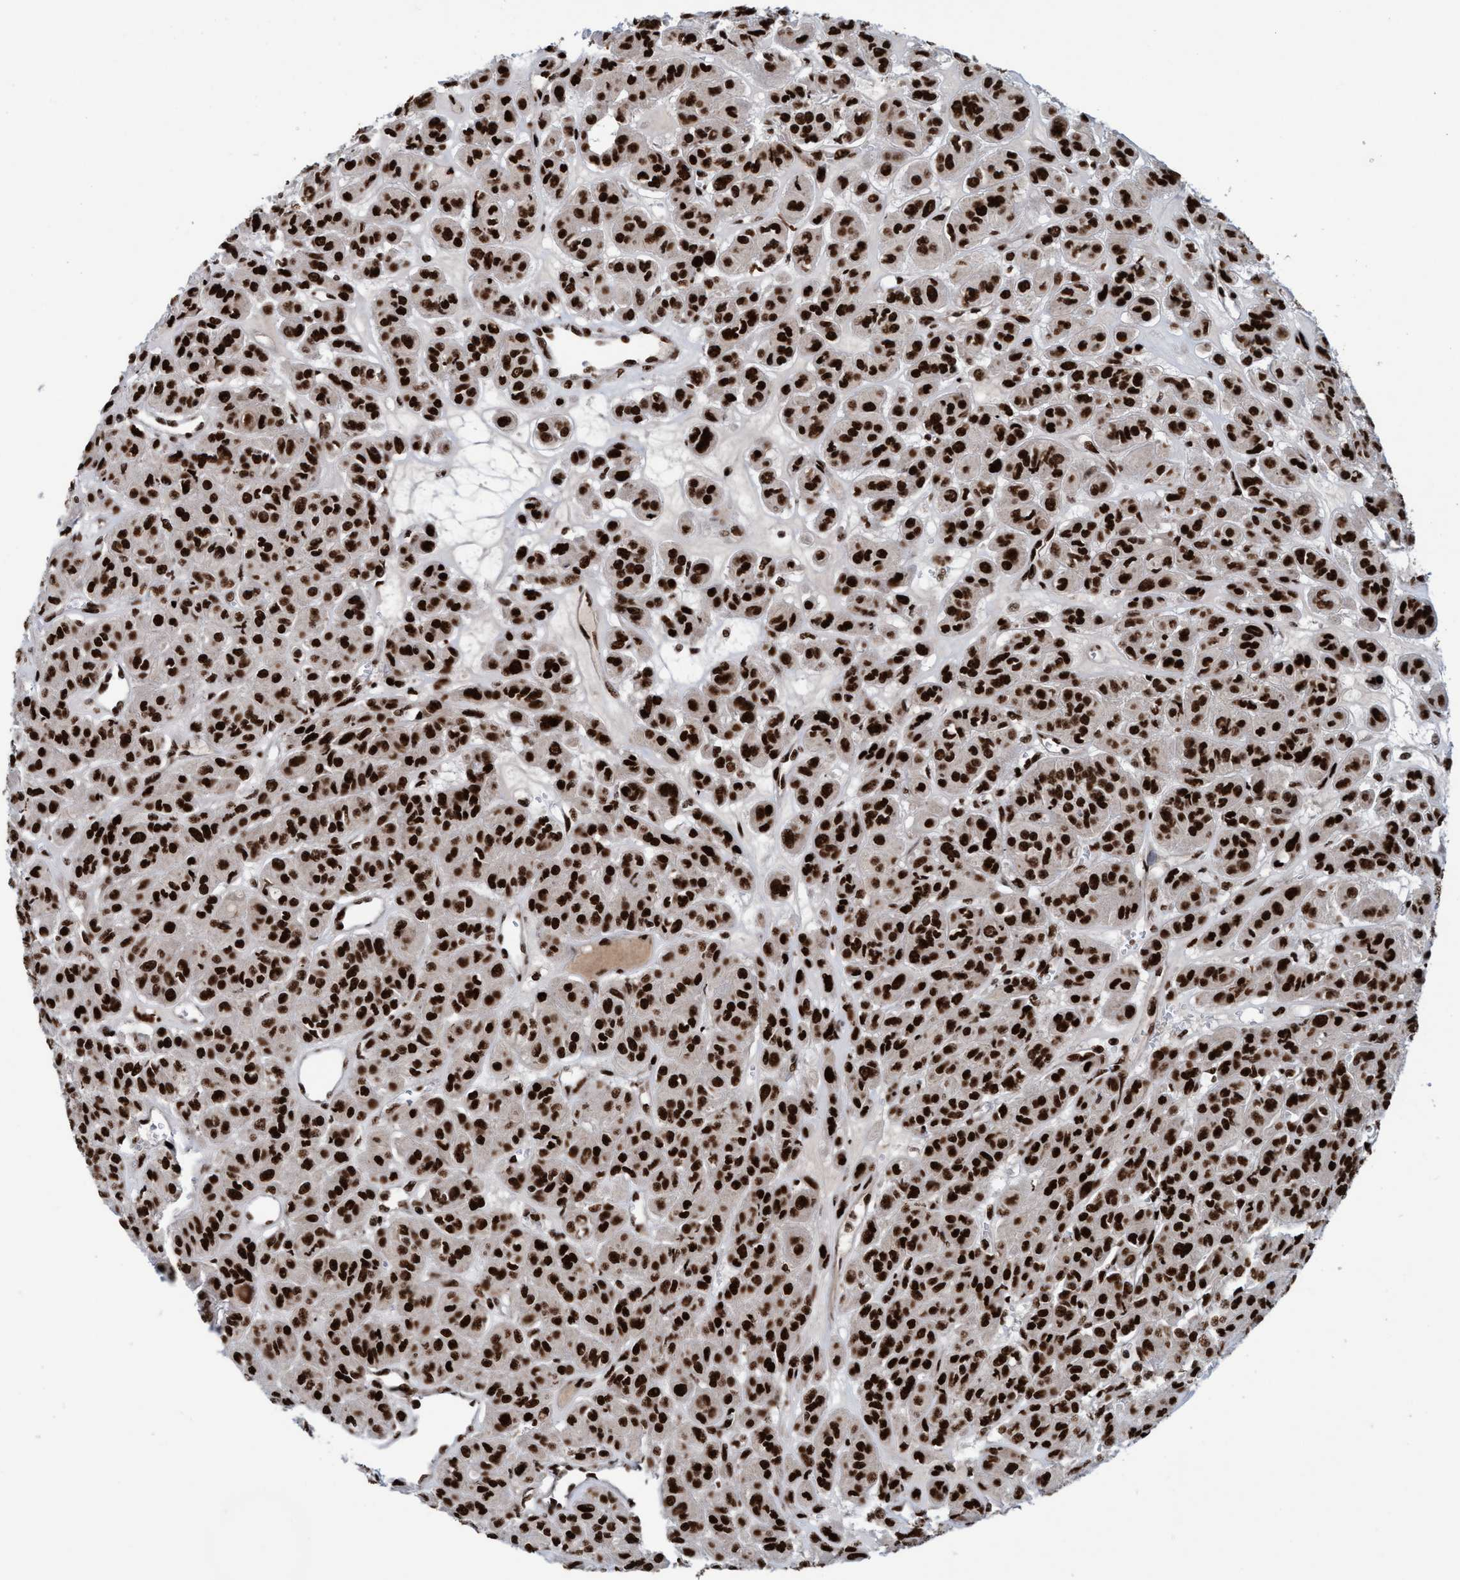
{"staining": {"intensity": "strong", "quantity": ">75%", "location": "nuclear"}, "tissue": "thyroid cancer", "cell_type": "Tumor cells", "image_type": "cancer", "snomed": [{"axis": "morphology", "description": "Follicular adenoma carcinoma, NOS"}, {"axis": "topography", "description": "Thyroid gland"}], "caption": "Thyroid follicular adenoma carcinoma was stained to show a protein in brown. There is high levels of strong nuclear staining in approximately >75% of tumor cells.", "gene": "TOPBP1", "patient": {"sex": "female", "age": 71}}